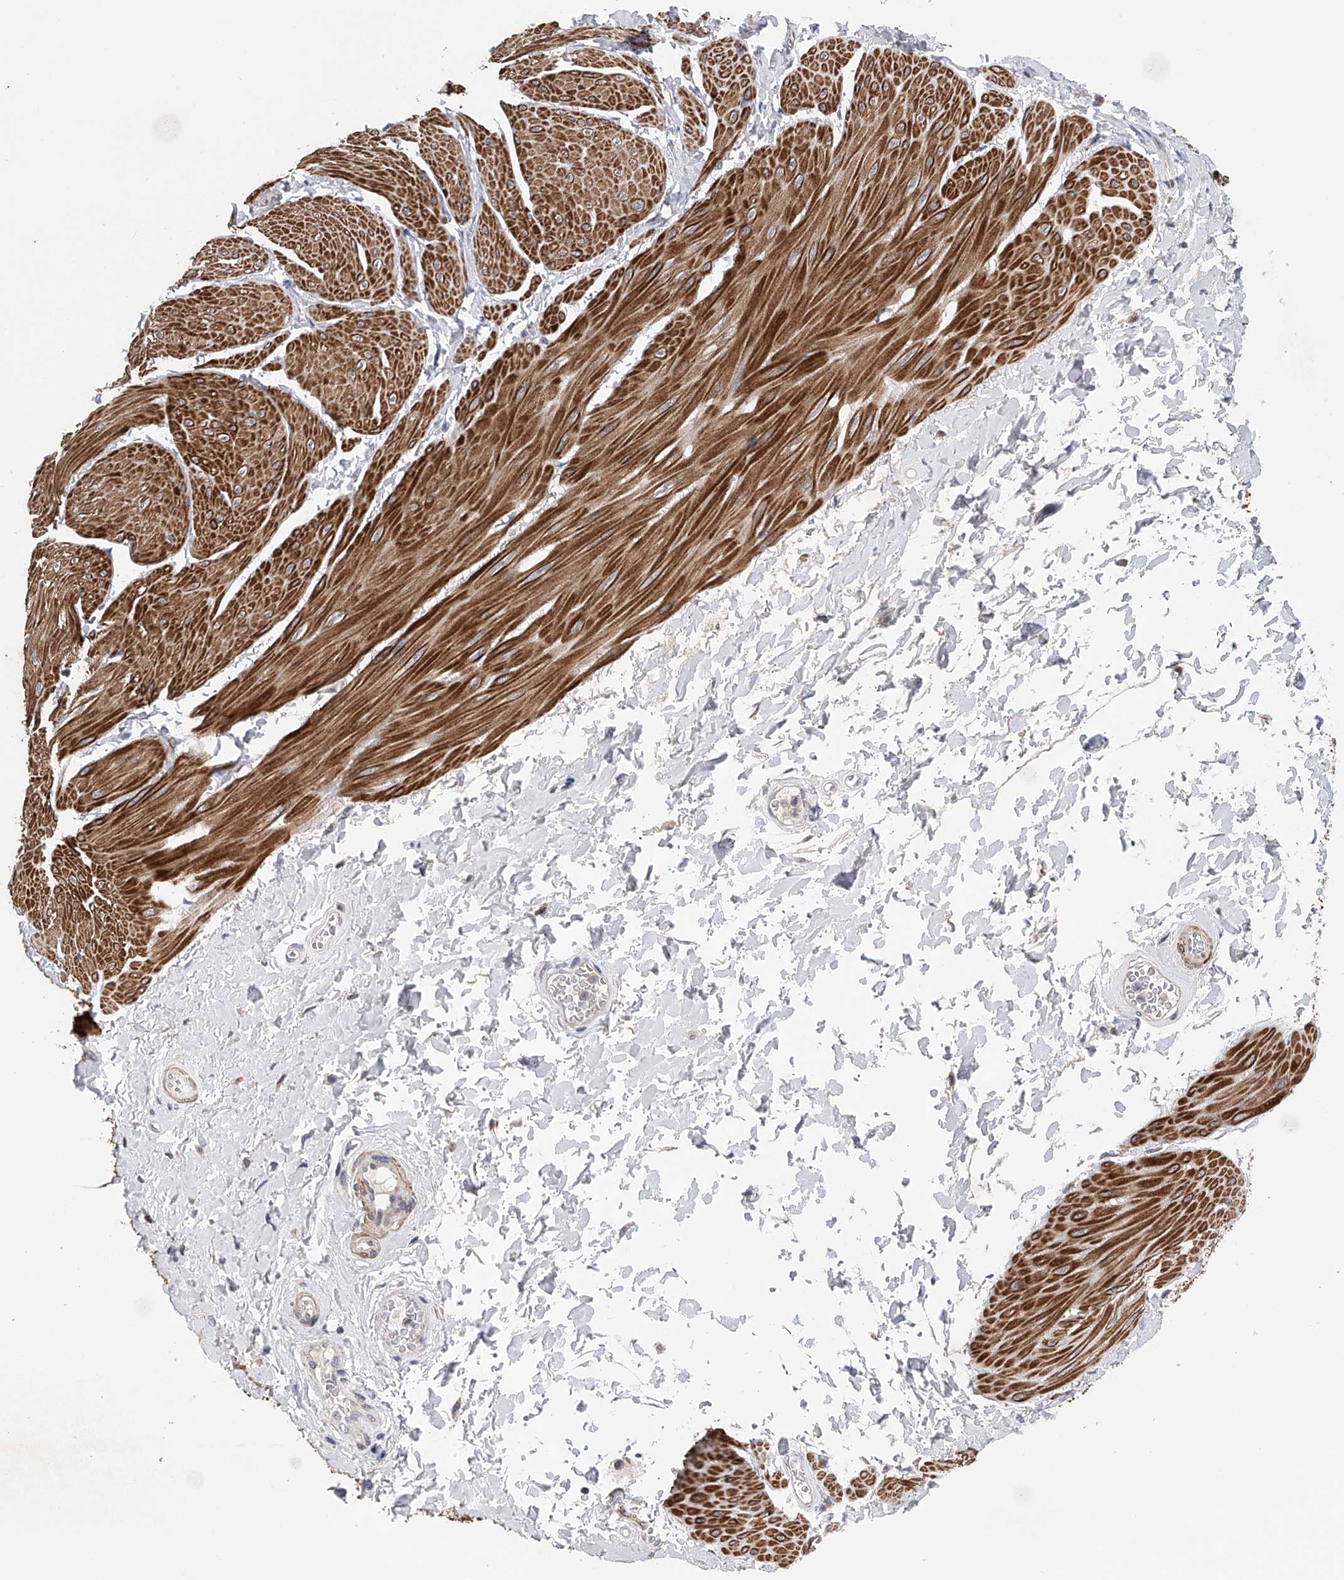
{"staining": {"intensity": "moderate", "quantity": ">75%", "location": "cytoplasmic/membranous"}, "tissue": "smooth muscle", "cell_type": "Smooth muscle cells", "image_type": "normal", "snomed": [{"axis": "morphology", "description": "Urothelial carcinoma, High grade"}, {"axis": "topography", "description": "Urinary bladder"}], "caption": "A histopathology image showing moderate cytoplasmic/membranous expression in about >75% of smooth muscle cells in benign smooth muscle, as visualized by brown immunohistochemical staining.", "gene": "SPOCK1", "patient": {"sex": "male", "age": 46}}